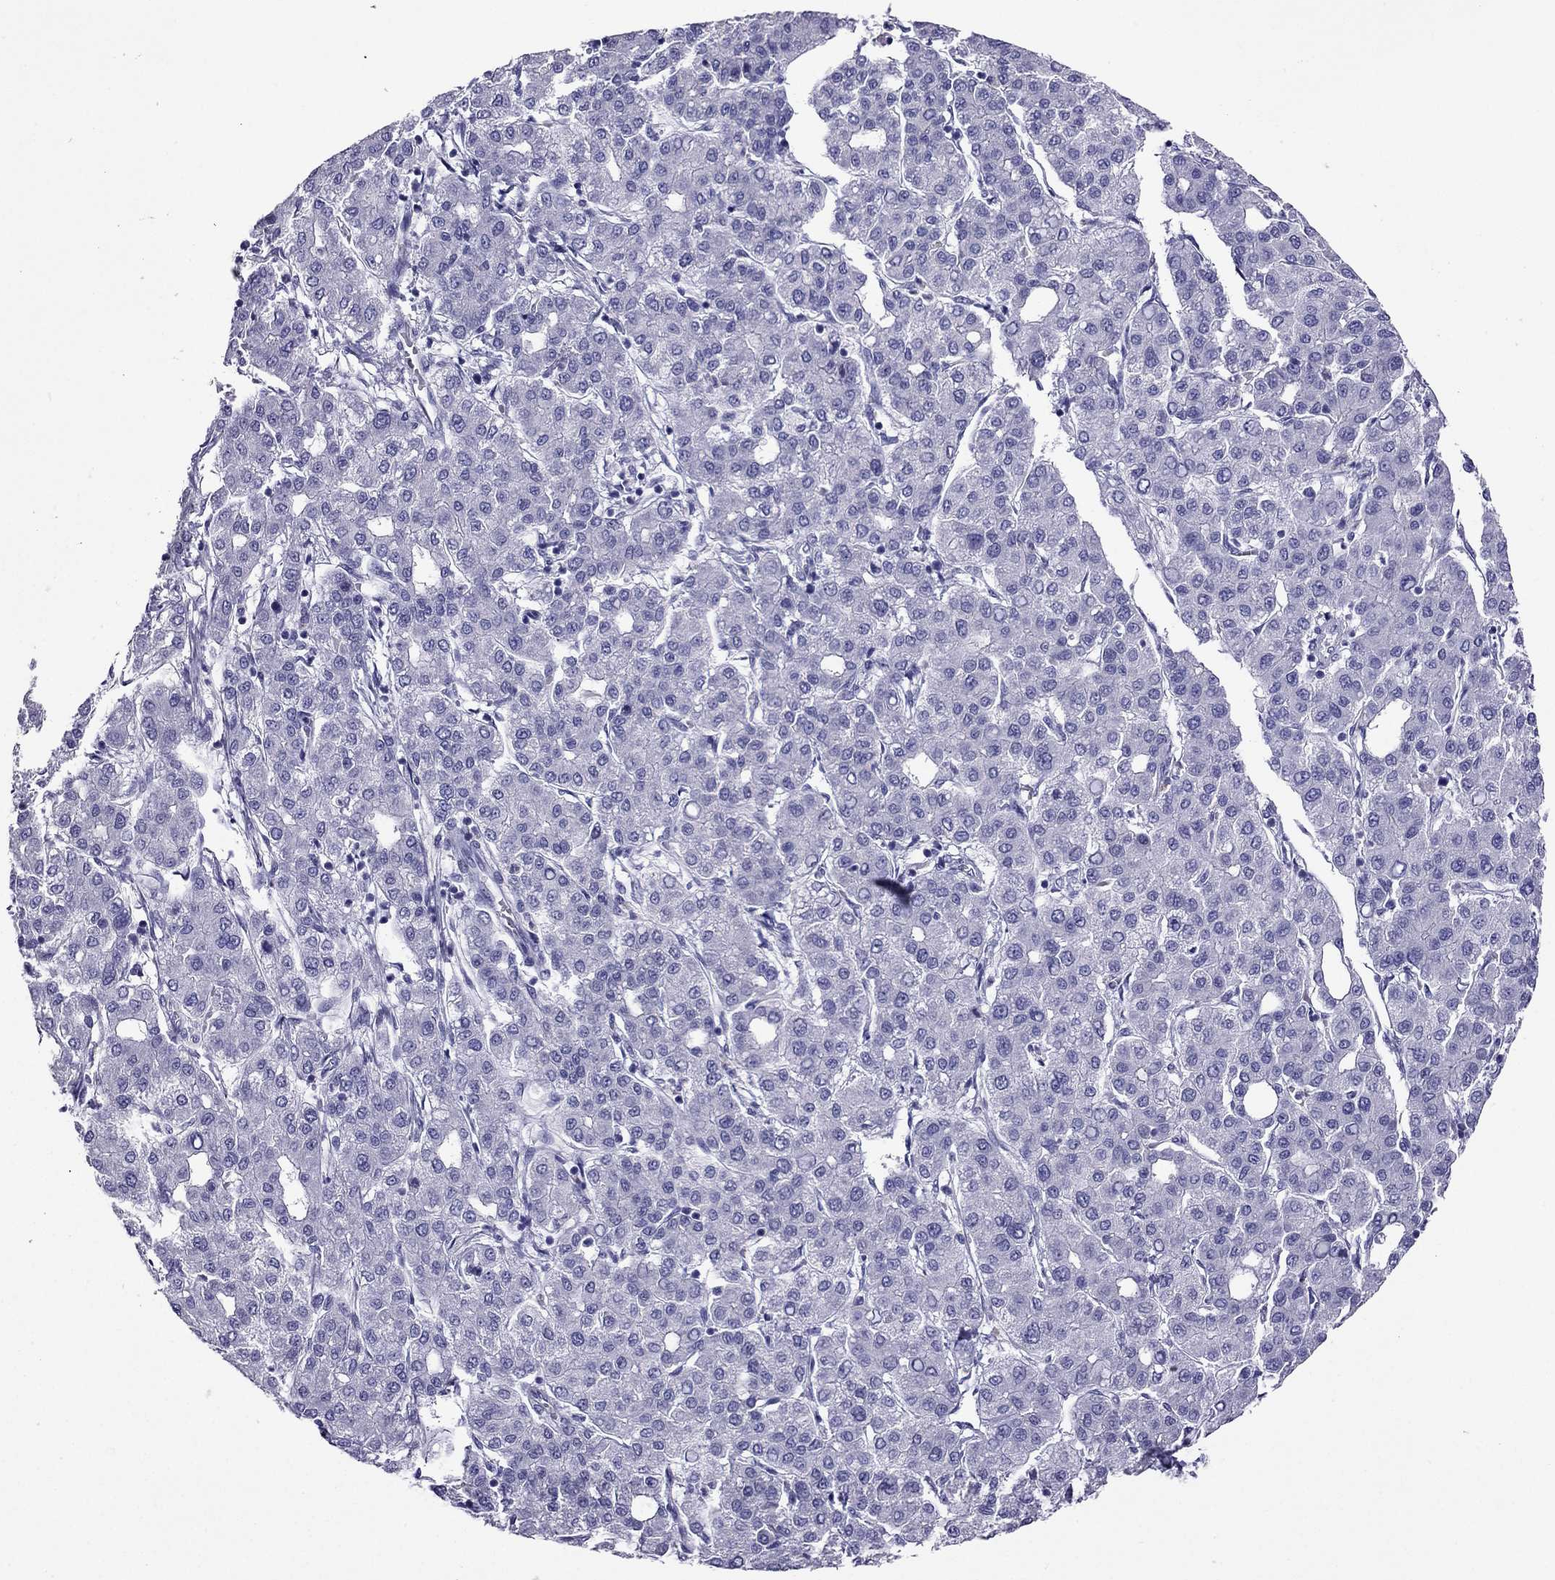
{"staining": {"intensity": "negative", "quantity": "none", "location": "none"}, "tissue": "liver cancer", "cell_type": "Tumor cells", "image_type": "cancer", "snomed": [{"axis": "morphology", "description": "Carcinoma, Hepatocellular, NOS"}, {"axis": "topography", "description": "Liver"}], "caption": "IHC histopathology image of liver cancer (hepatocellular carcinoma) stained for a protein (brown), which exhibits no positivity in tumor cells.", "gene": "KCNJ10", "patient": {"sex": "male", "age": 65}}